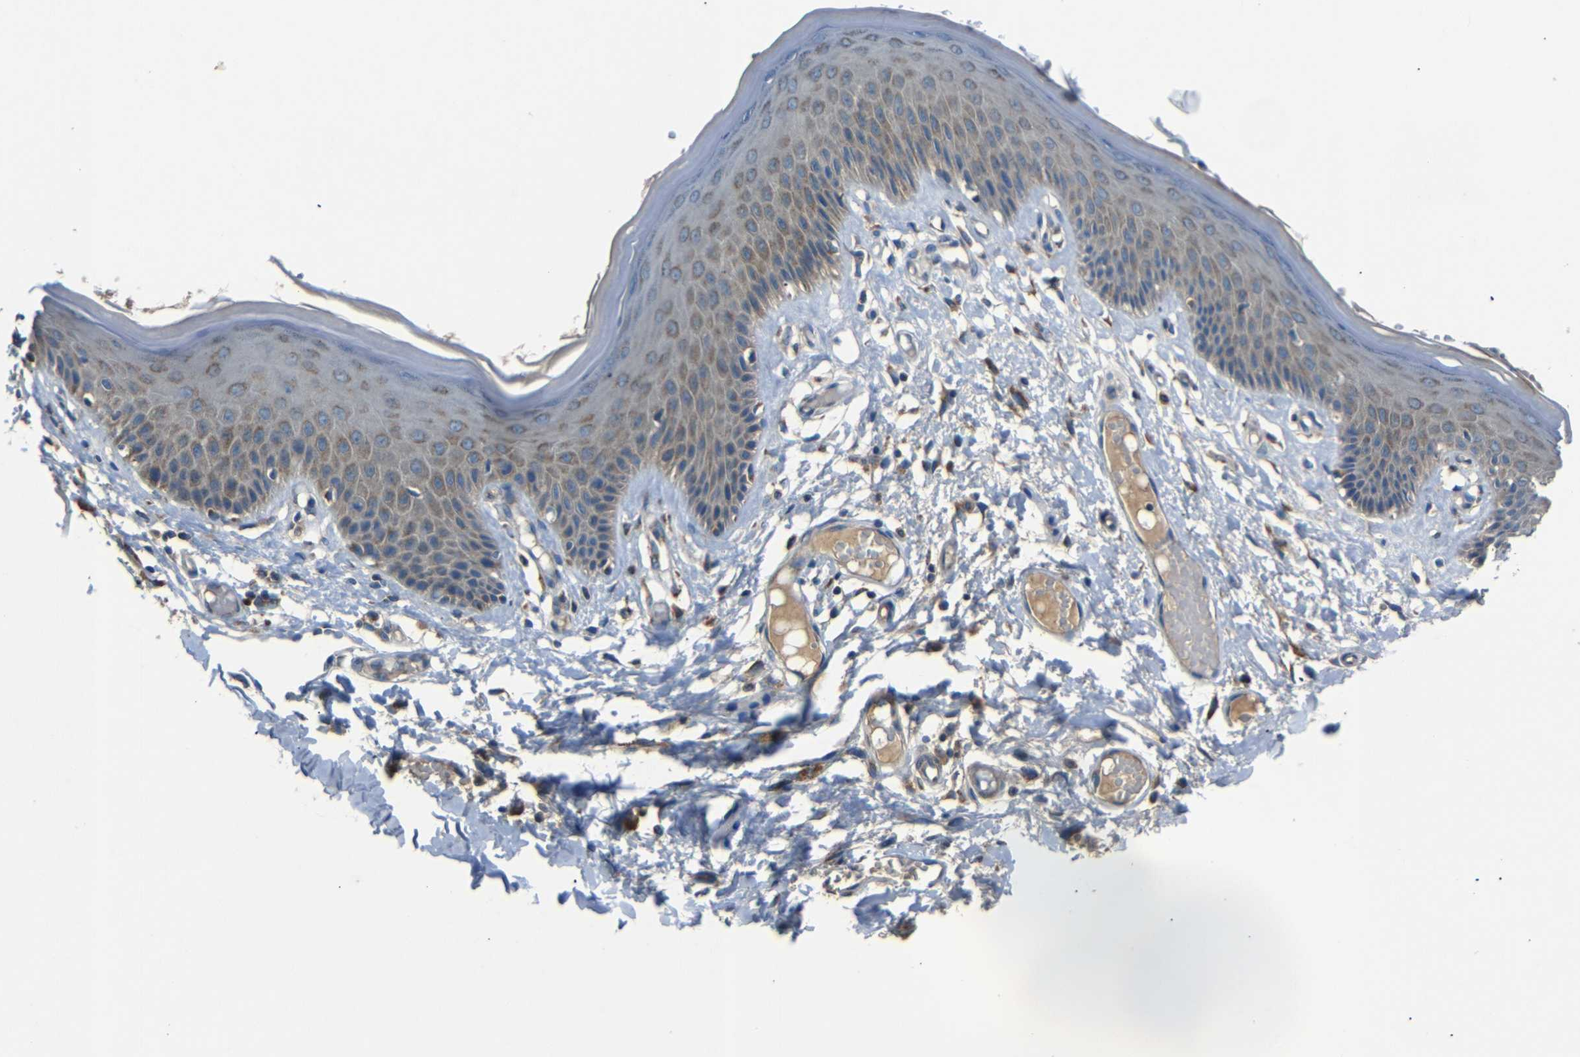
{"staining": {"intensity": "moderate", "quantity": "25%-75%", "location": "cytoplasmic/membranous"}, "tissue": "skin", "cell_type": "Epidermal cells", "image_type": "normal", "snomed": [{"axis": "morphology", "description": "Normal tissue, NOS"}, {"axis": "topography", "description": "Vulva"}], "caption": "Immunohistochemical staining of benign human skin exhibits 25%-75% levels of moderate cytoplasmic/membranous protein expression in approximately 25%-75% of epidermal cells.", "gene": "NETO2", "patient": {"sex": "female", "age": 73}}